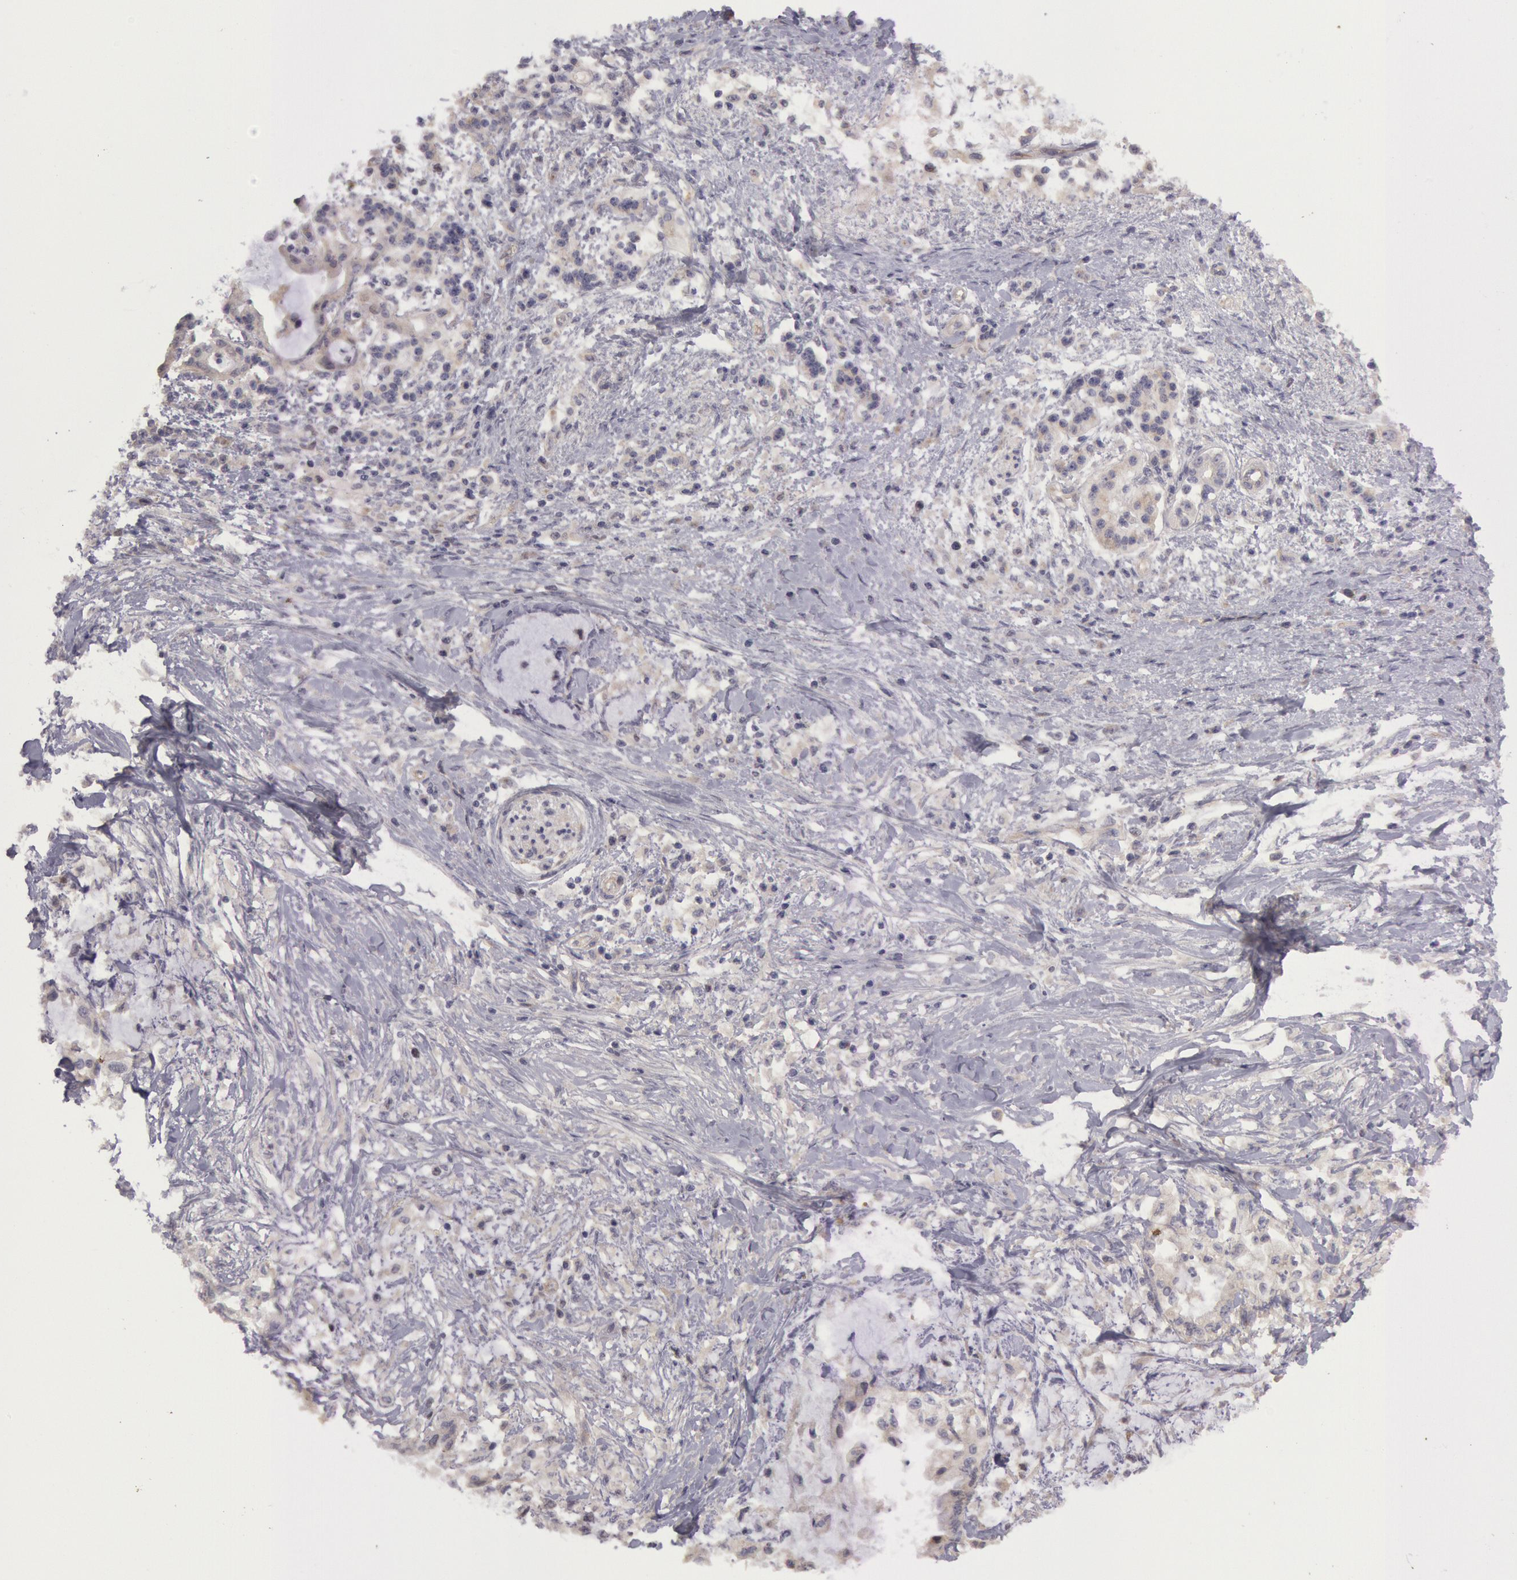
{"staining": {"intensity": "negative", "quantity": "none", "location": "none"}, "tissue": "pancreatic cancer", "cell_type": "Tumor cells", "image_type": "cancer", "snomed": [{"axis": "morphology", "description": "Adenocarcinoma, NOS"}, {"axis": "topography", "description": "Pancreas"}], "caption": "Immunohistochemistry micrograph of pancreatic adenocarcinoma stained for a protein (brown), which shows no staining in tumor cells.", "gene": "AMOTL1", "patient": {"sex": "female", "age": 64}}